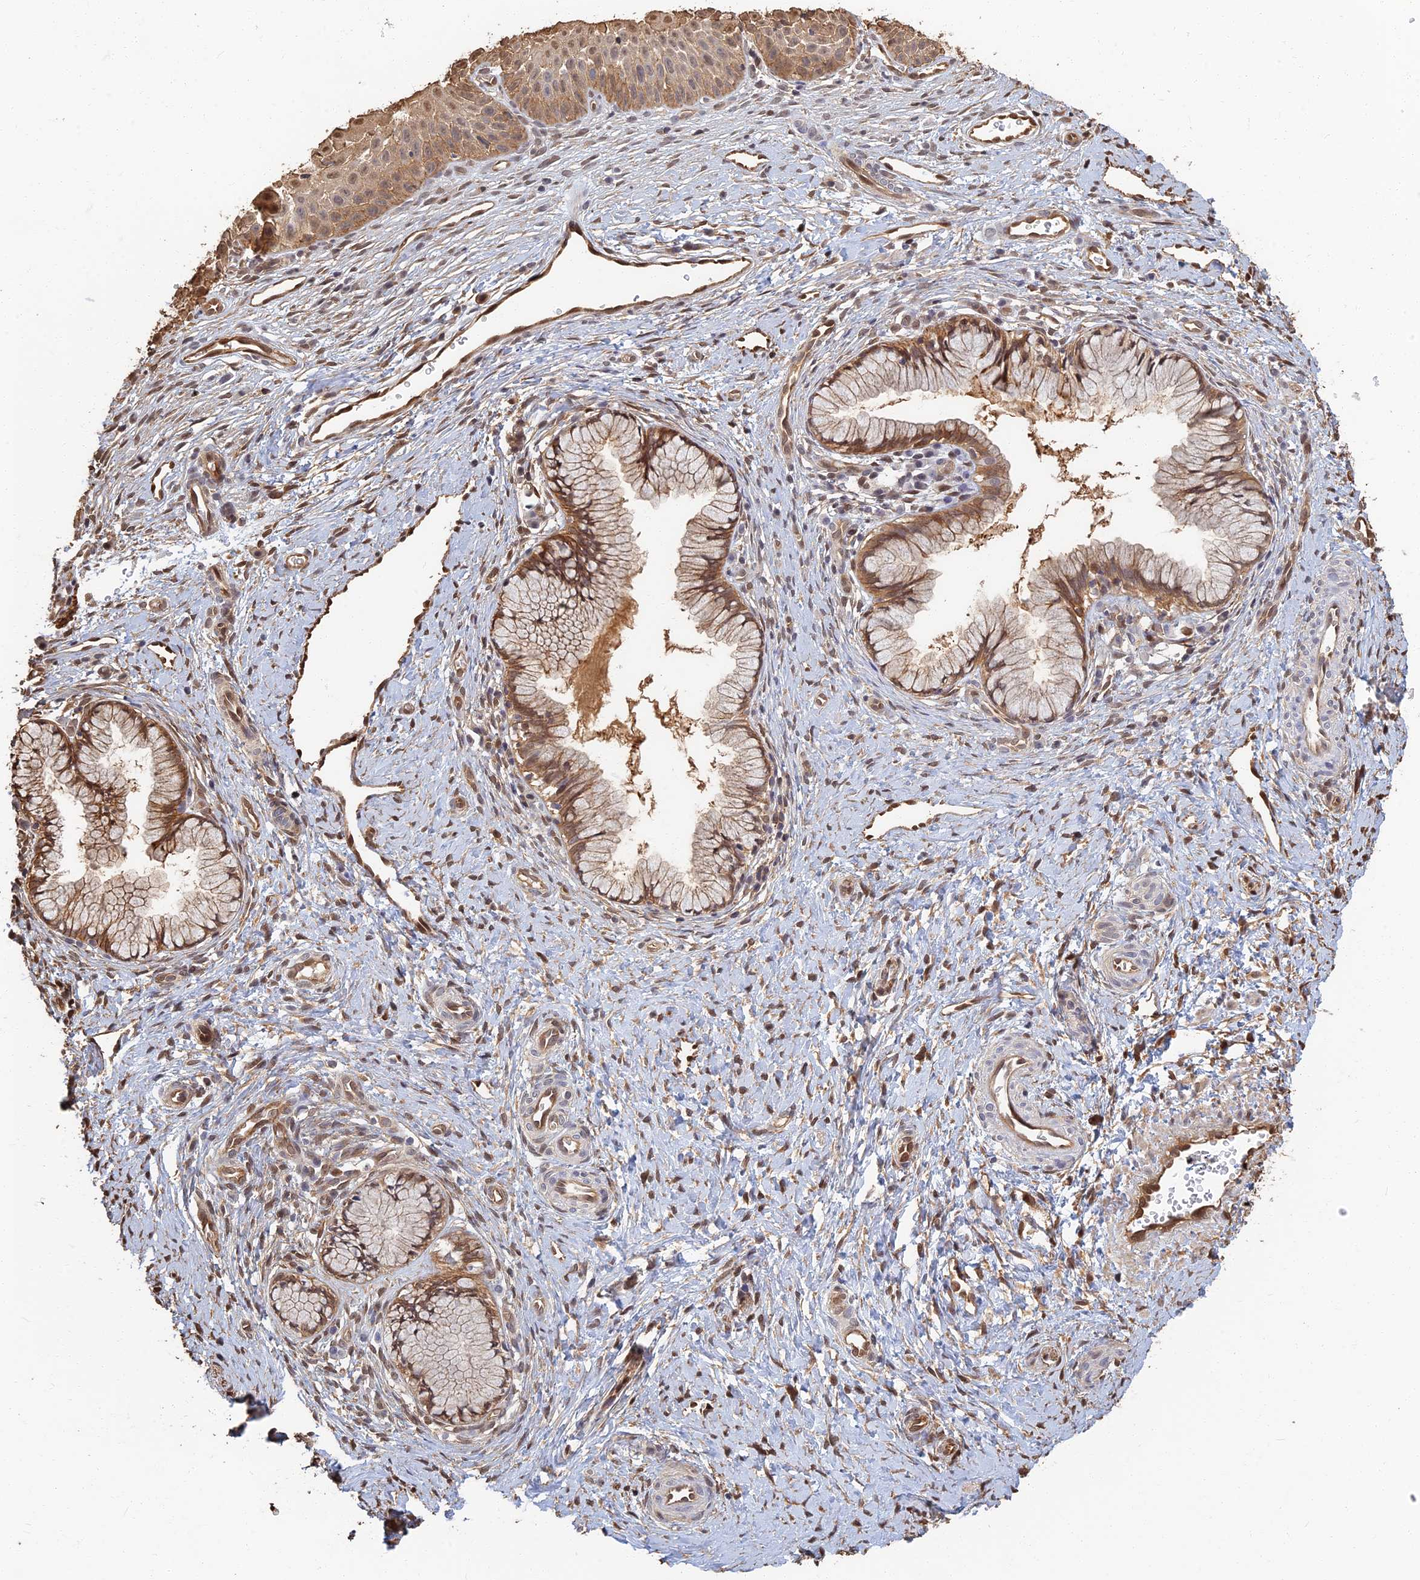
{"staining": {"intensity": "moderate", "quantity": ">75%", "location": "cytoplasmic/membranous,nuclear"}, "tissue": "cervix", "cell_type": "Glandular cells", "image_type": "normal", "snomed": [{"axis": "morphology", "description": "Normal tissue, NOS"}, {"axis": "topography", "description": "Cervix"}], "caption": "Brown immunohistochemical staining in normal human cervix demonstrates moderate cytoplasmic/membranous,nuclear expression in about >75% of glandular cells. The staining is performed using DAB (3,3'-diaminobenzidine) brown chromogen to label protein expression. The nuclei are counter-stained blue using hematoxylin.", "gene": "LRRN3", "patient": {"sex": "female", "age": 36}}